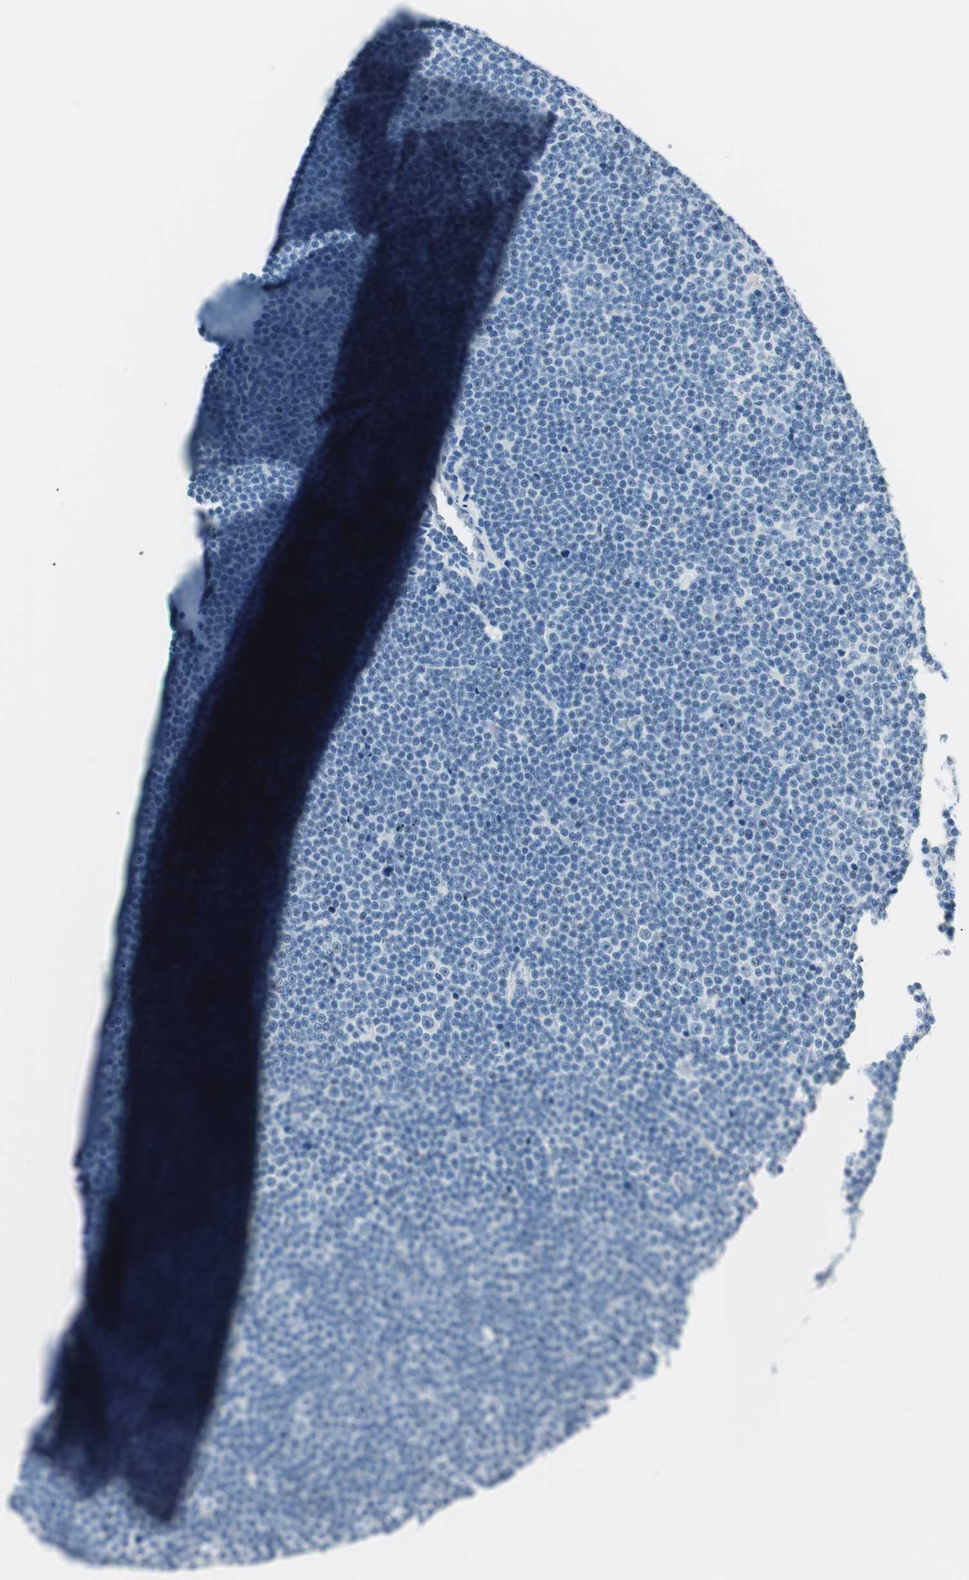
{"staining": {"intensity": "negative", "quantity": "none", "location": "none"}, "tissue": "lymphoma", "cell_type": "Tumor cells", "image_type": "cancer", "snomed": [{"axis": "morphology", "description": "Malignant lymphoma, non-Hodgkin's type, Low grade"}, {"axis": "topography", "description": "Lymph node"}], "caption": "Tumor cells are negative for protein expression in human lymphoma.", "gene": "HOXB13", "patient": {"sex": "female", "age": 67}}